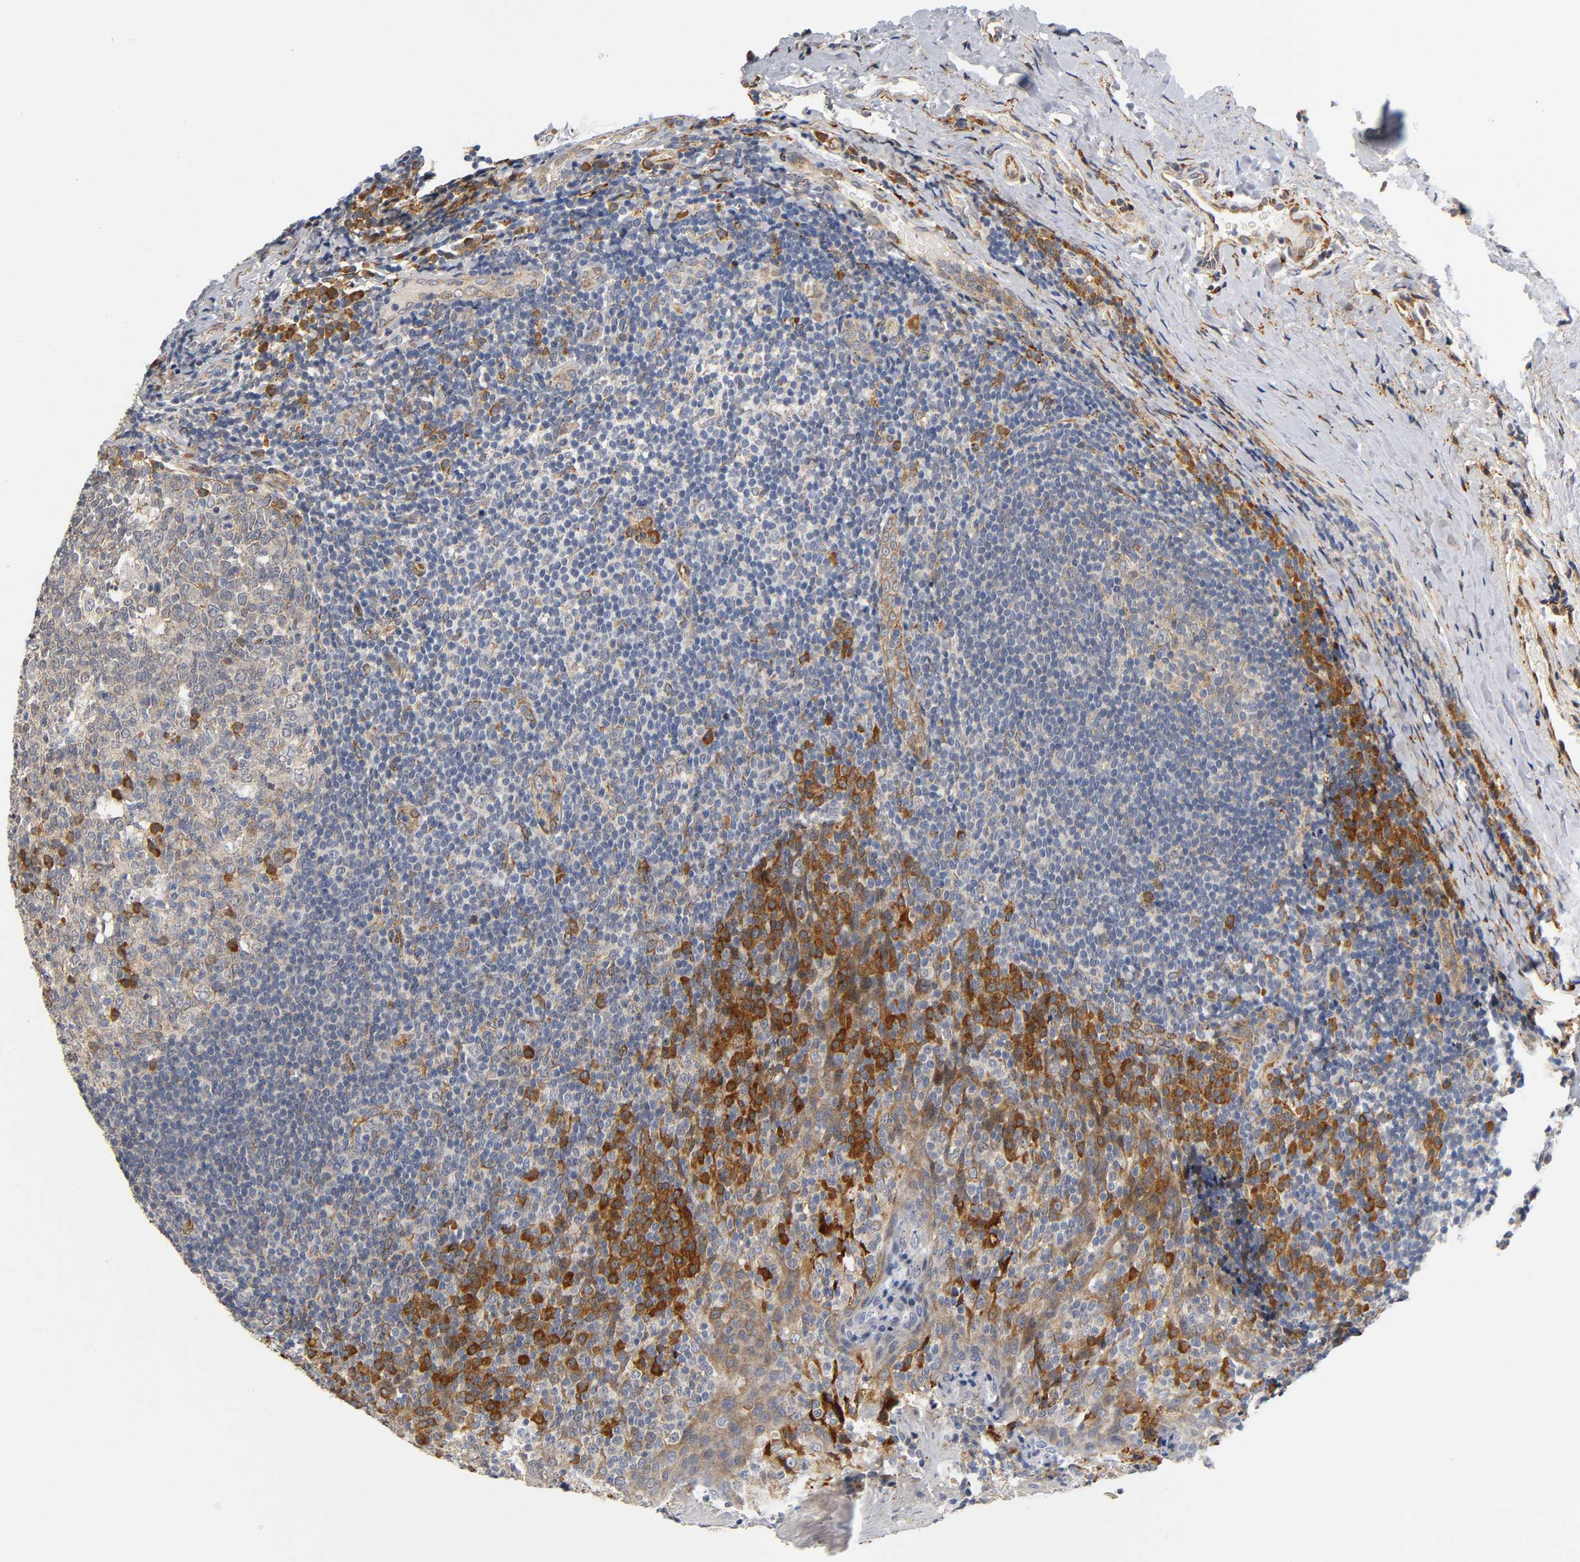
{"staining": {"intensity": "weak", "quantity": ">75%", "location": "cytoplasmic/membranous"}, "tissue": "tonsil", "cell_type": "Germinal center cells", "image_type": "normal", "snomed": [{"axis": "morphology", "description": "Normal tissue, NOS"}, {"axis": "topography", "description": "Tonsil"}], "caption": "Immunohistochemical staining of normal tonsil reveals low levels of weak cytoplasmic/membranous staining in about >75% of germinal center cells. (IHC, brightfield microscopy, high magnification).", "gene": "SOS2", "patient": {"sex": "male", "age": 31}}